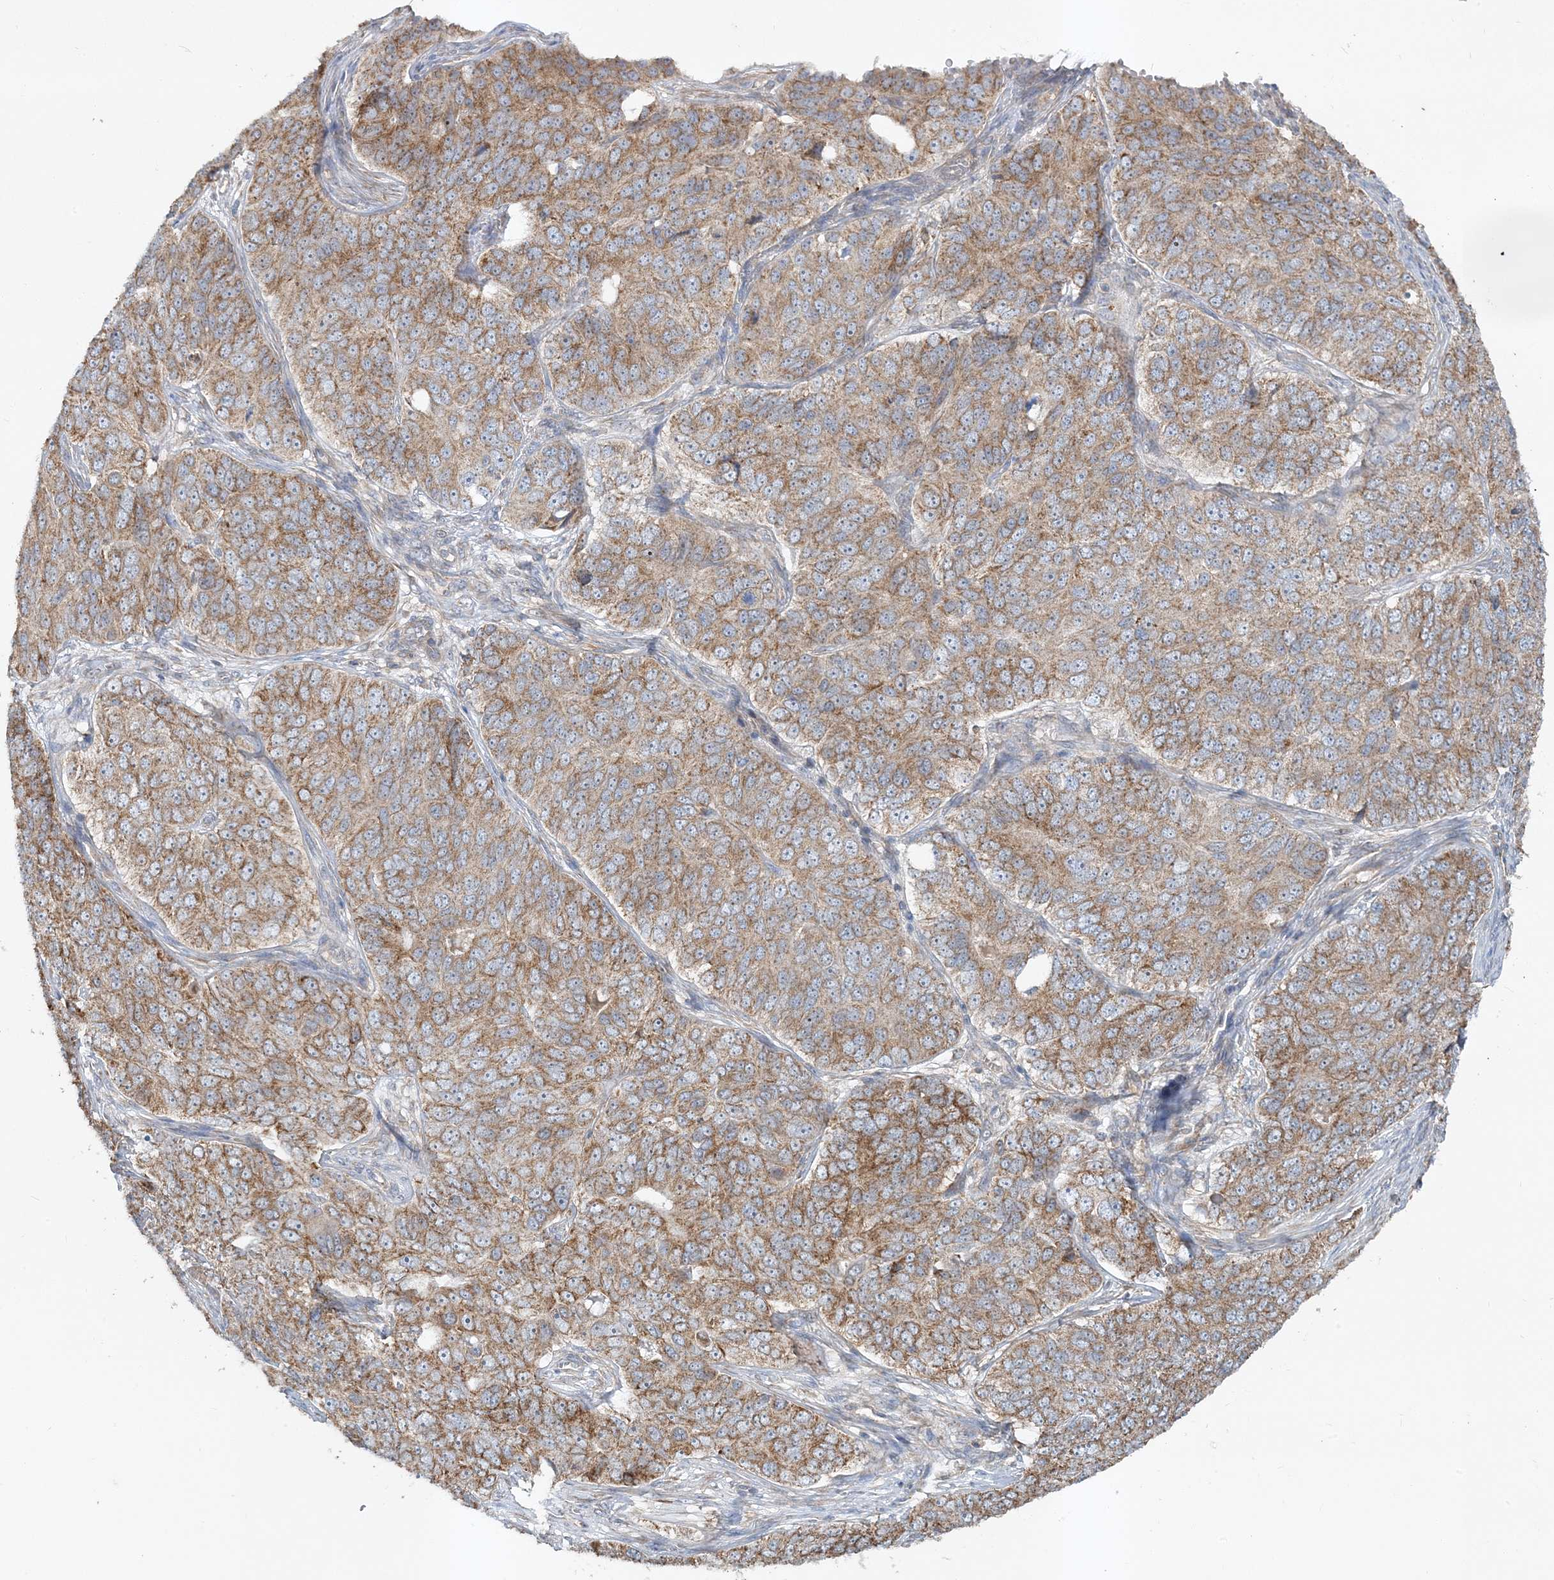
{"staining": {"intensity": "moderate", "quantity": ">75%", "location": "cytoplasmic/membranous"}, "tissue": "ovarian cancer", "cell_type": "Tumor cells", "image_type": "cancer", "snomed": [{"axis": "morphology", "description": "Carcinoma, endometroid"}, {"axis": "topography", "description": "Ovary"}], "caption": "Approximately >75% of tumor cells in human ovarian endometroid carcinoma display moderate cytoplasmic/membranous protein positivity as visualized by brown immunohistochemical staining.", "gene": "LEXM", "patient": {"sex": "female", "age": 51}}